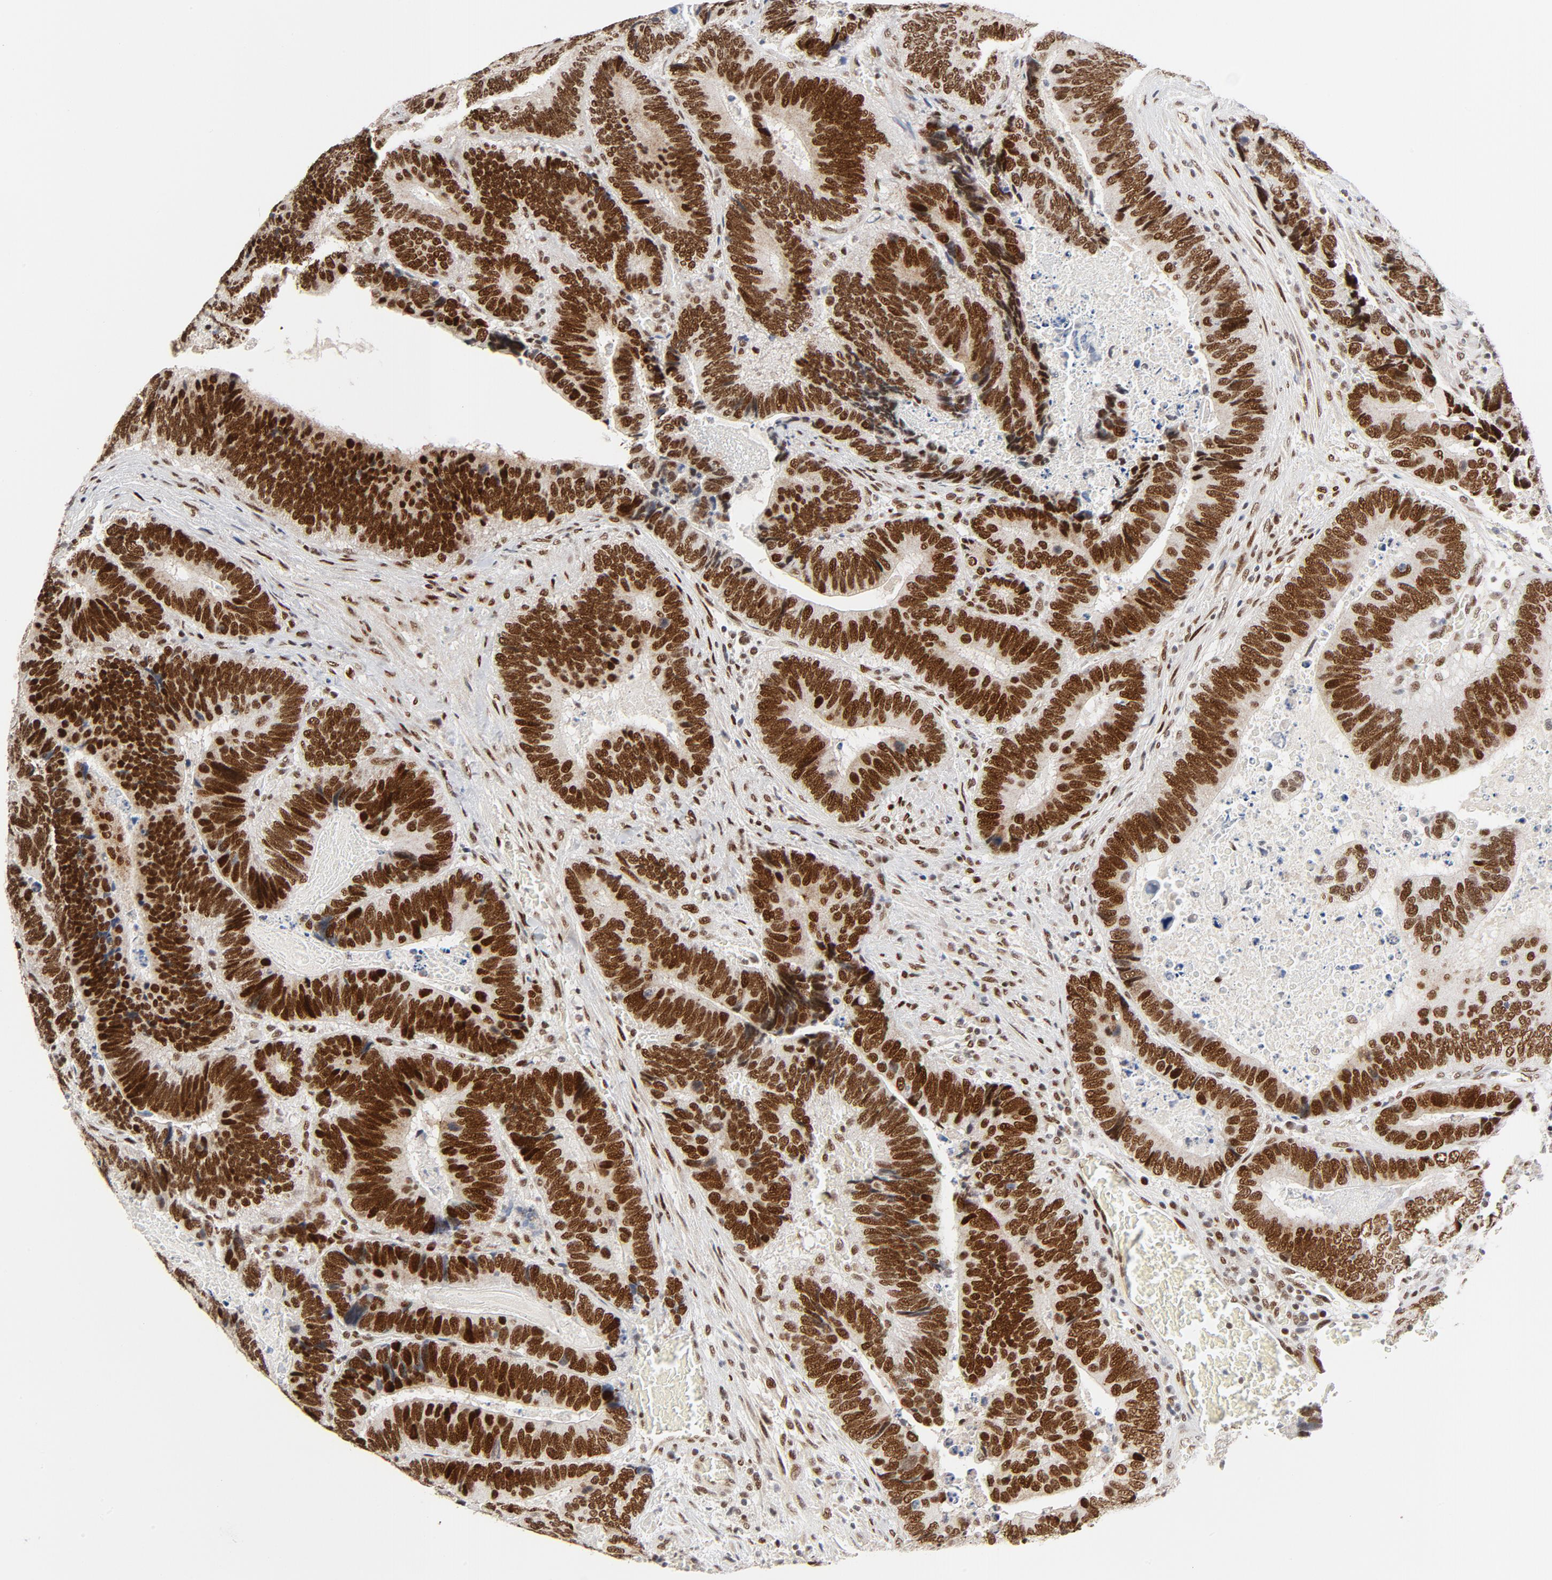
{"staining": {"intensity": "strong", "quantity": ">75%", "location": "nuclear"}, "tissue": "colorectal cancer", "cell_type": "Tumor cells", "image_type": "cancer", "snomed": [{"axis": "morphology", "description": "Adenocarcinoma, NOS"}, {"axis": "topography", "description": "Colon"}], "caption": "Colorectal adenocarcinoma stained for a protein (brown) reveals strong nuclear positive staining in approximately >75% of tumor cells.", "gene": "GTF2I", "patient": {"sex": "male", "age": 72}}